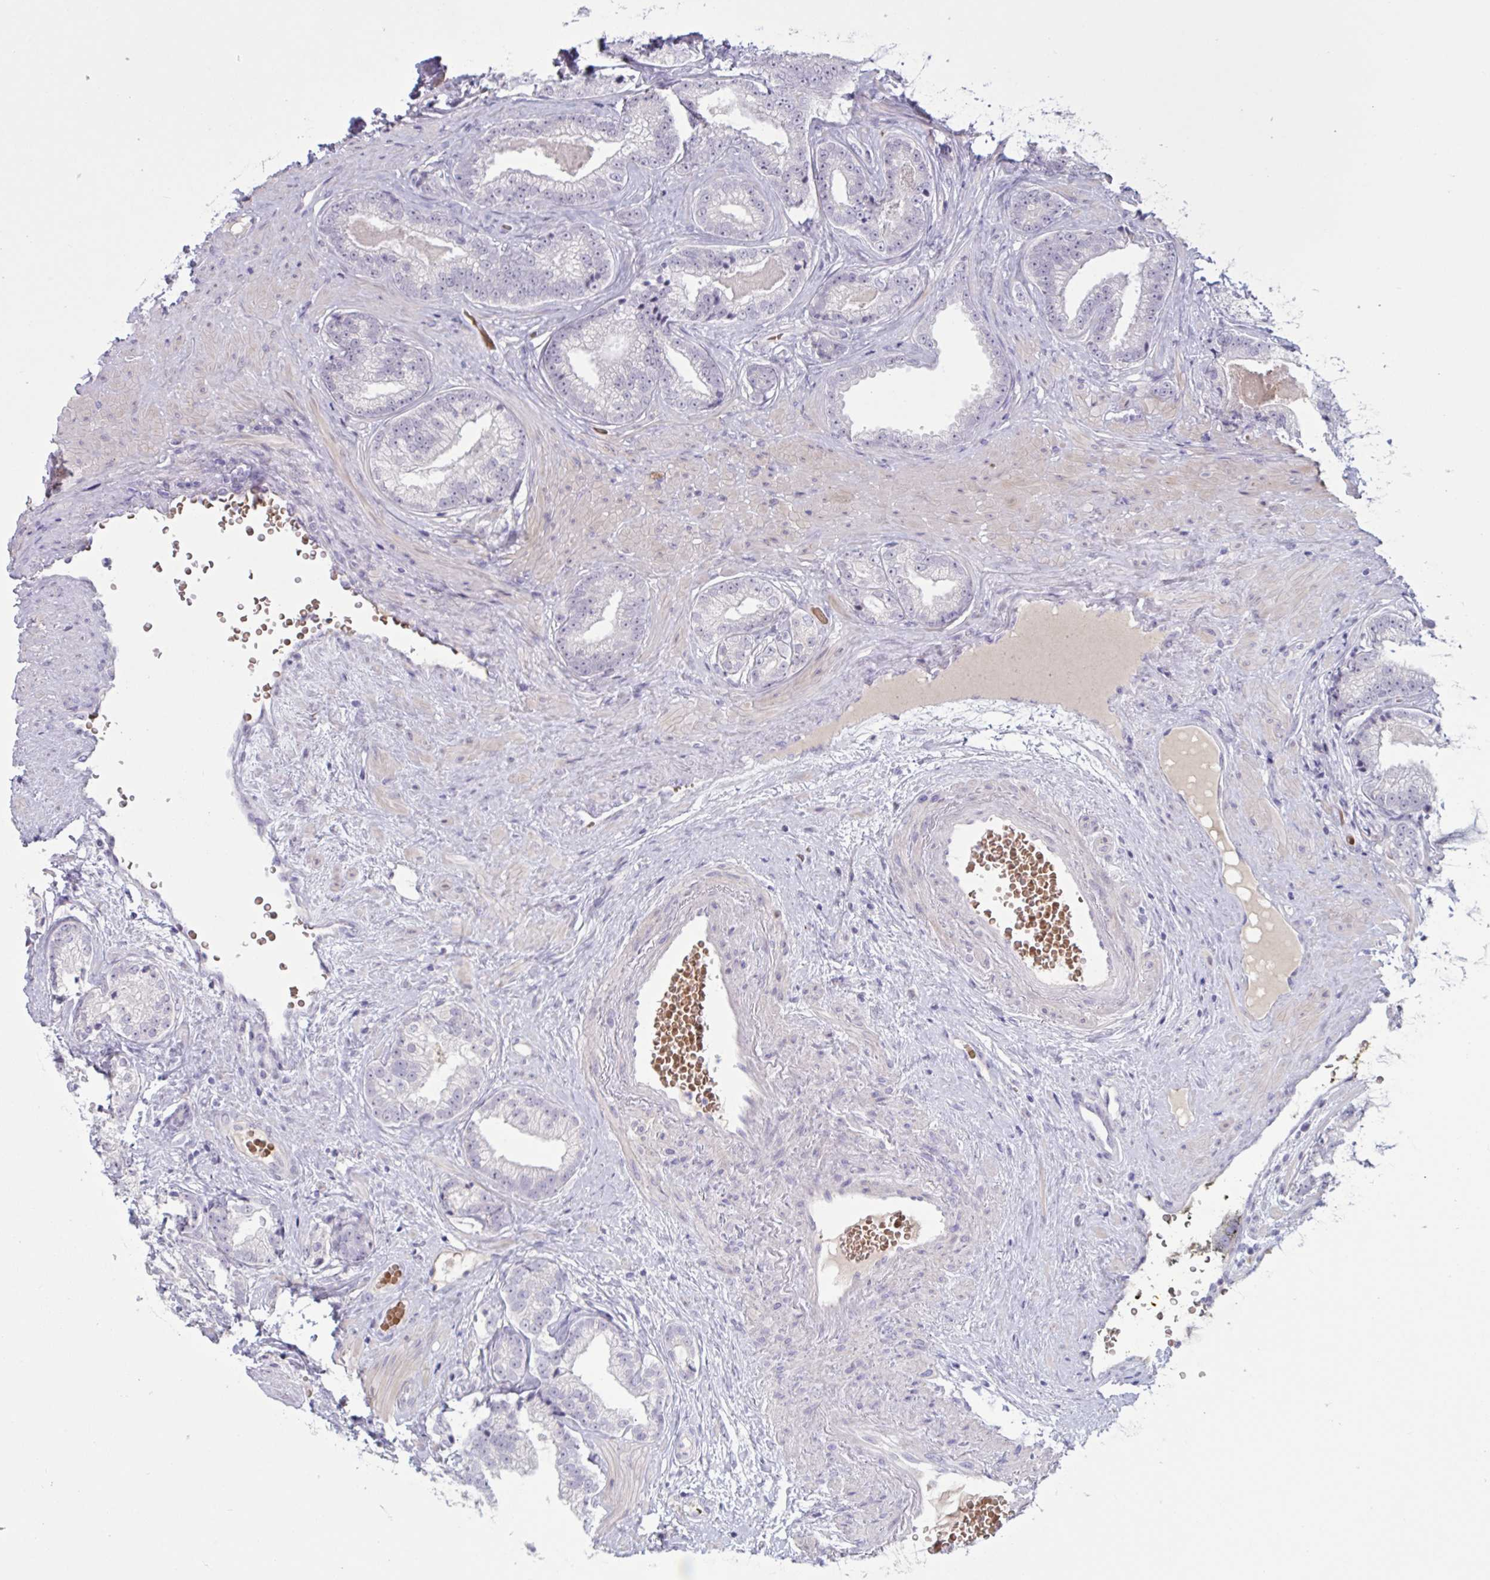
{"staining": {"intensity": "negative", "quantity": "none", "location": "none"}, "tissue": "prostate cancer", "cell_type": "Tumor cells", "image_type": "cancer", "snomed": [{"axis": "morphology", "description": "Adenocarcinoma, Low grade"}, {"axis": "topography", "description": "Prostate"}], "caption": "The histopathology image shows no staining of tumor cells in prostate adenocarcinoma (low-grade). The staining is performed using DAB brown chromogen with nuclei counter-stained in using hematoxylin.", "gene": "RFPL4B", "patient": {"sex": "male", "age": 61}}